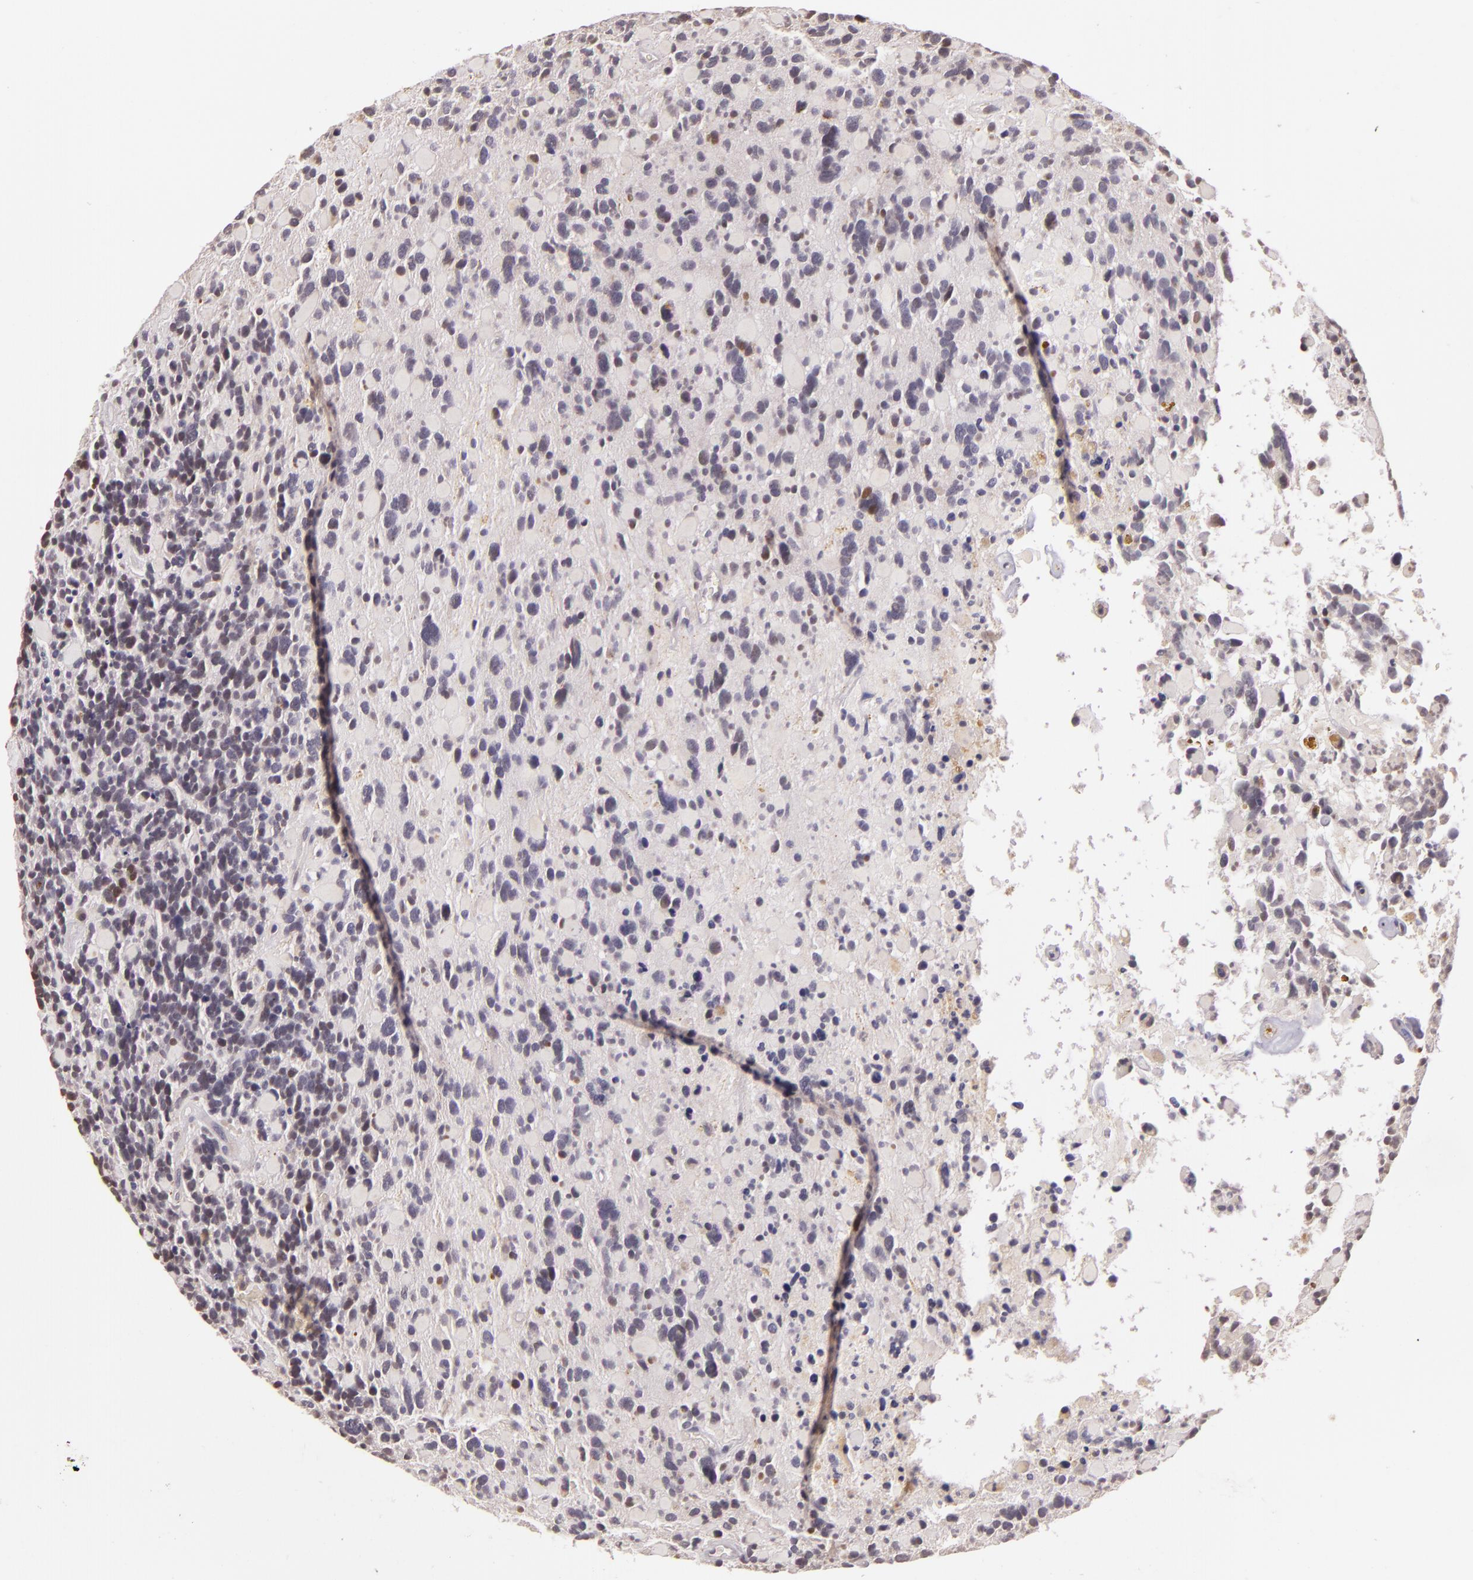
{"staining": {"intensity": "negative", "quantity": "none", "location": "none"}, "tissue": "glioma", "cell_type": "Tumor cells", "image_type": "cancer", "snomed": [{"axis": "morphology", "description": "Glioma, malignant, High grade"}, {"axis": "topography", "description": "Brain"}], "caption": "Tumor cells are negative for protein expression in human malignant glioma (high-grade). The staining is performed using DAB brown chromogen with nuclei counter-stained in using hematoxylin.", "gene": "ARMH4", "patient": {"sex": "female", "age": 37}}